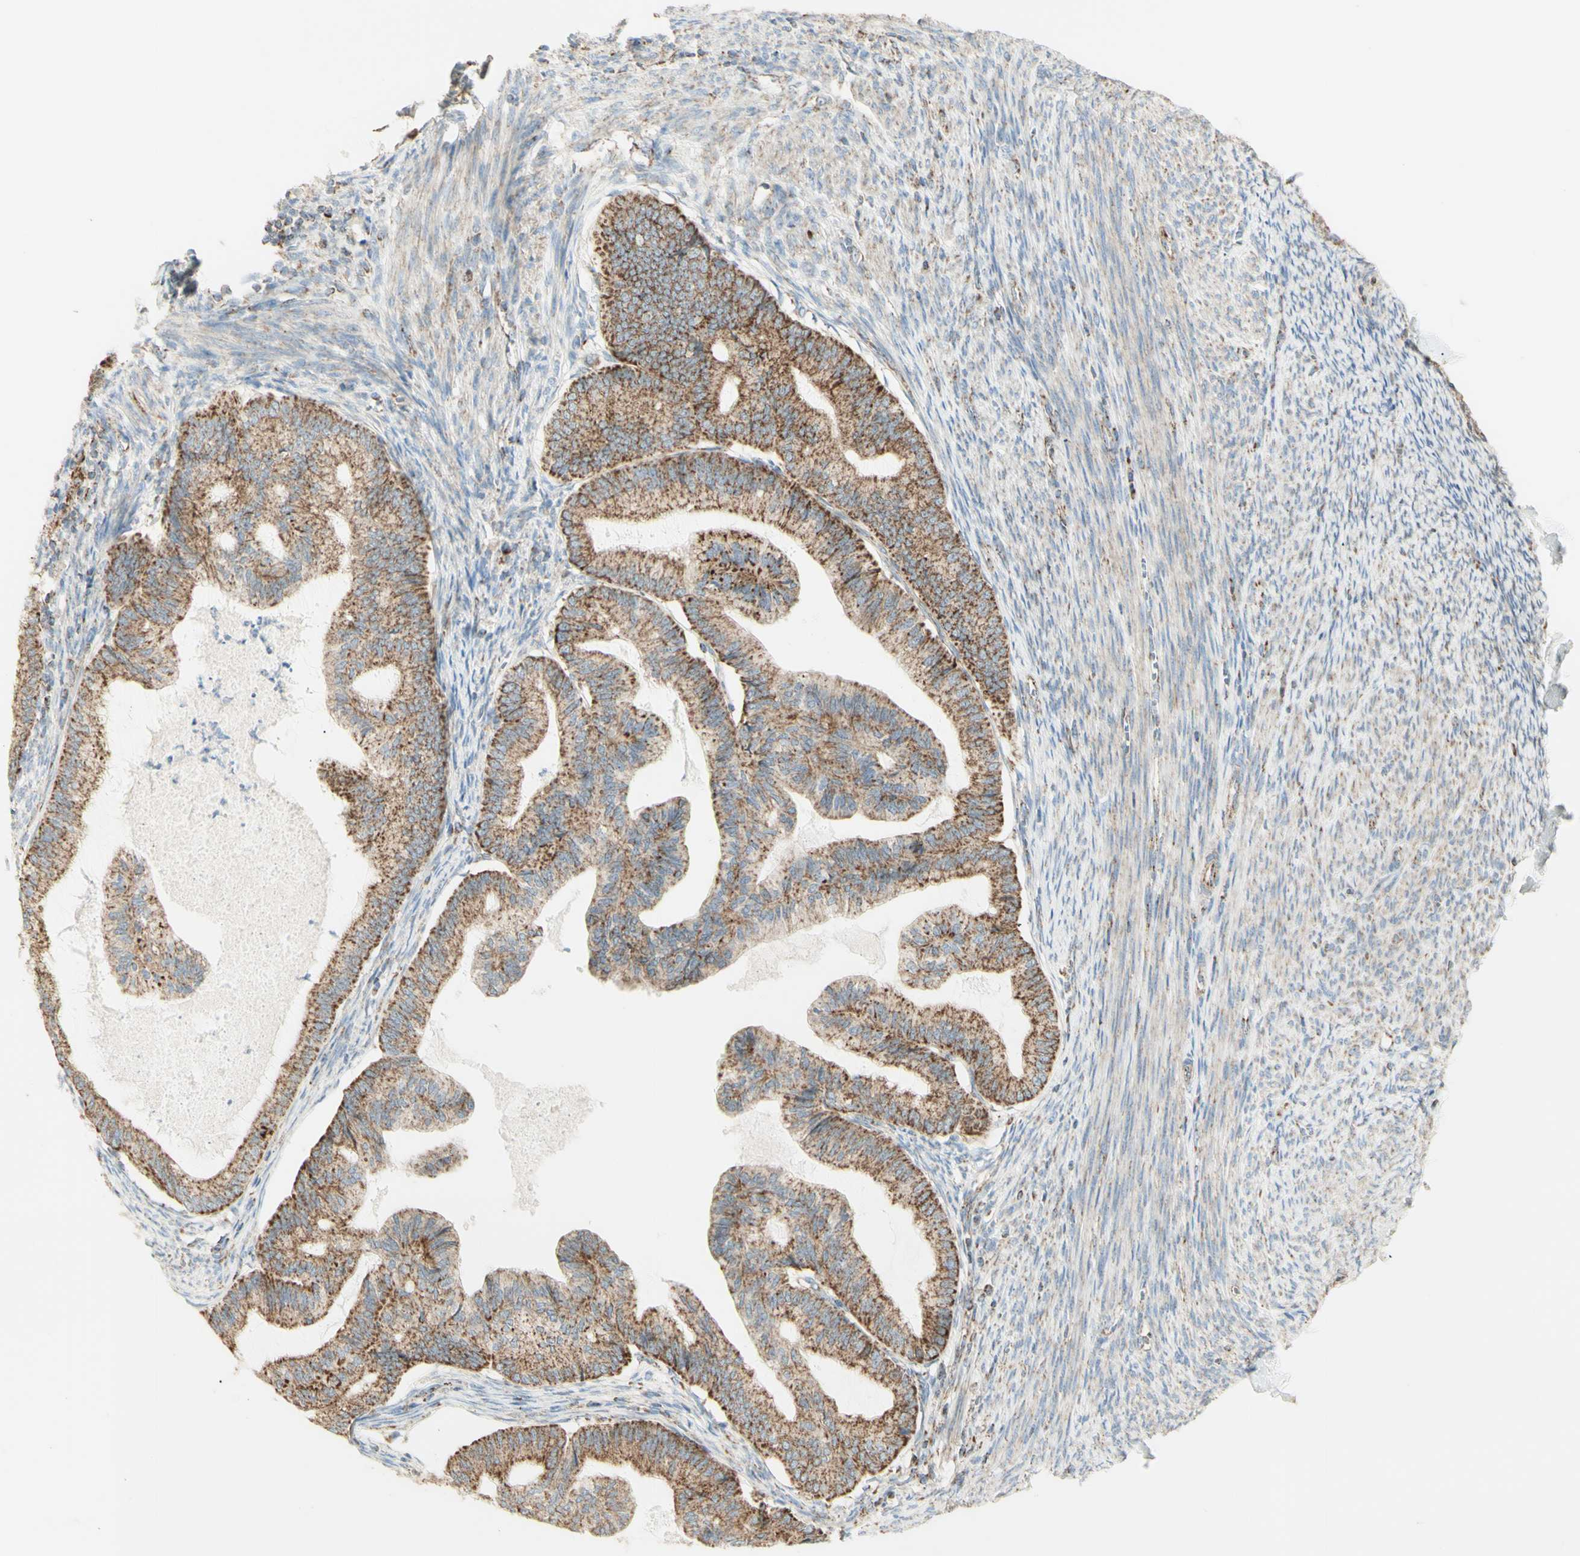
{"staining": {"intensity": "moderate", "quantity": ">75%", "location": "cytoplasmic/membranous"}, "tissue": "cervical cancer", "cell_type": "Tumor cells", "image_type": "cancer", "snomed": [{"axis": "morphology", "description": "Normal tissue, NOS"}, {"axis": "morphology", "description": "Adenocarcinoma, NOS"}, {"axis": "topography", "description": "Cervix"}, {"axis": "topography", "description": "Endometrium"}], "caption": "This image reveals immunohistochemistry staining of human cervical adenocarcinoma, with medium moderate cytoplasmic/membranous staining in approximately >75% of tumor cells.", "gene": "LETM1", "patient": {"sex": "female", "age": 86}}